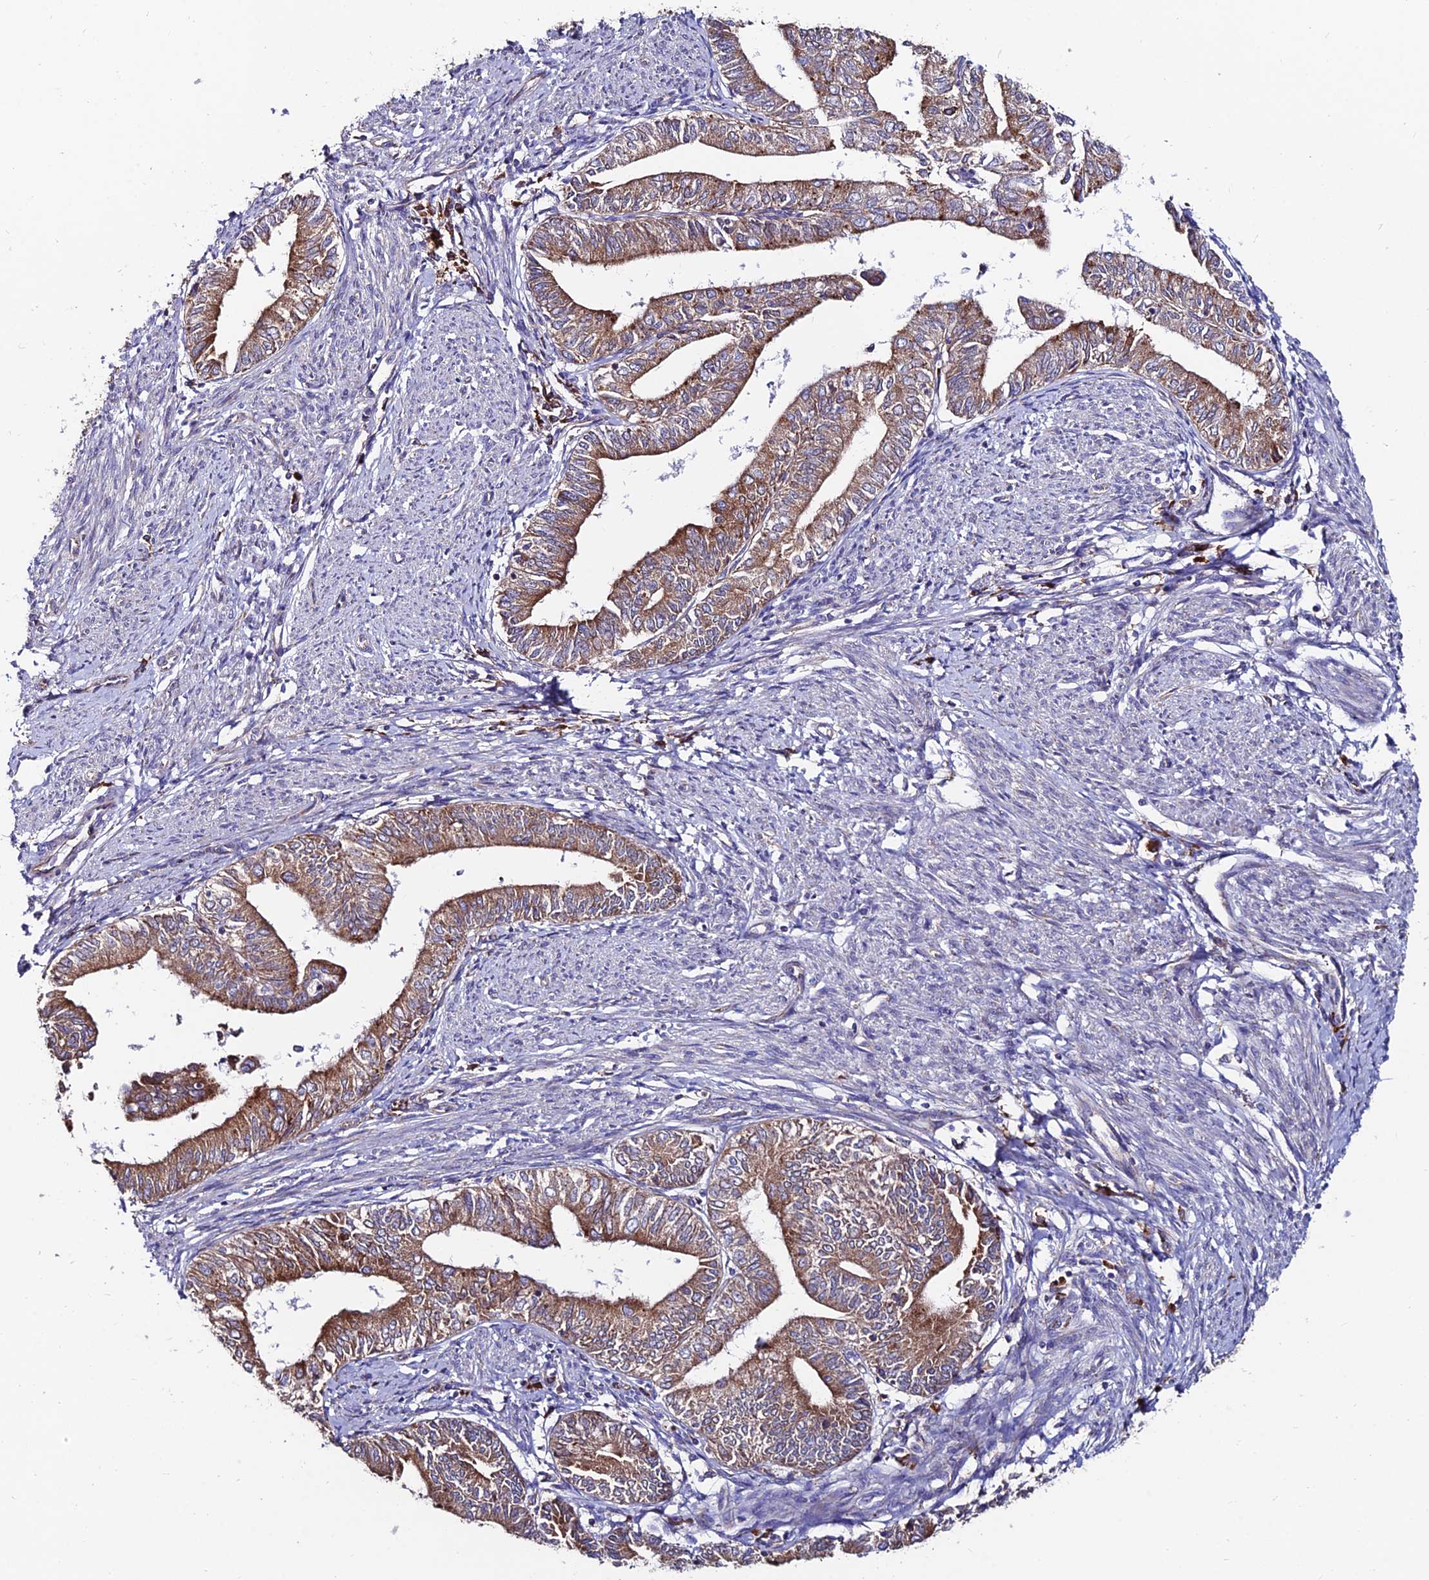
{"staining": {"intensity": "moderate", "quantity": ">75%", "location": "cytoplasmic/membranous"}, "tissue": "endometrial cancer", "cell_type": "Tumor cells", "image_type": "cancer", "snomed": [{"axis": "morphology", "description": "Adenocarcinoma, NOS"}, {"axis": "topography", "description": "Endometrium"}], "caption": "Human adenocarcinoma (endometrial) stained for a protein (brown) shows moderate cytoplasmic/membranous positive staining in about >75% of tumor cells.", "gene": "EIF3K", "patient": {"sex": "female", "age": 66}}